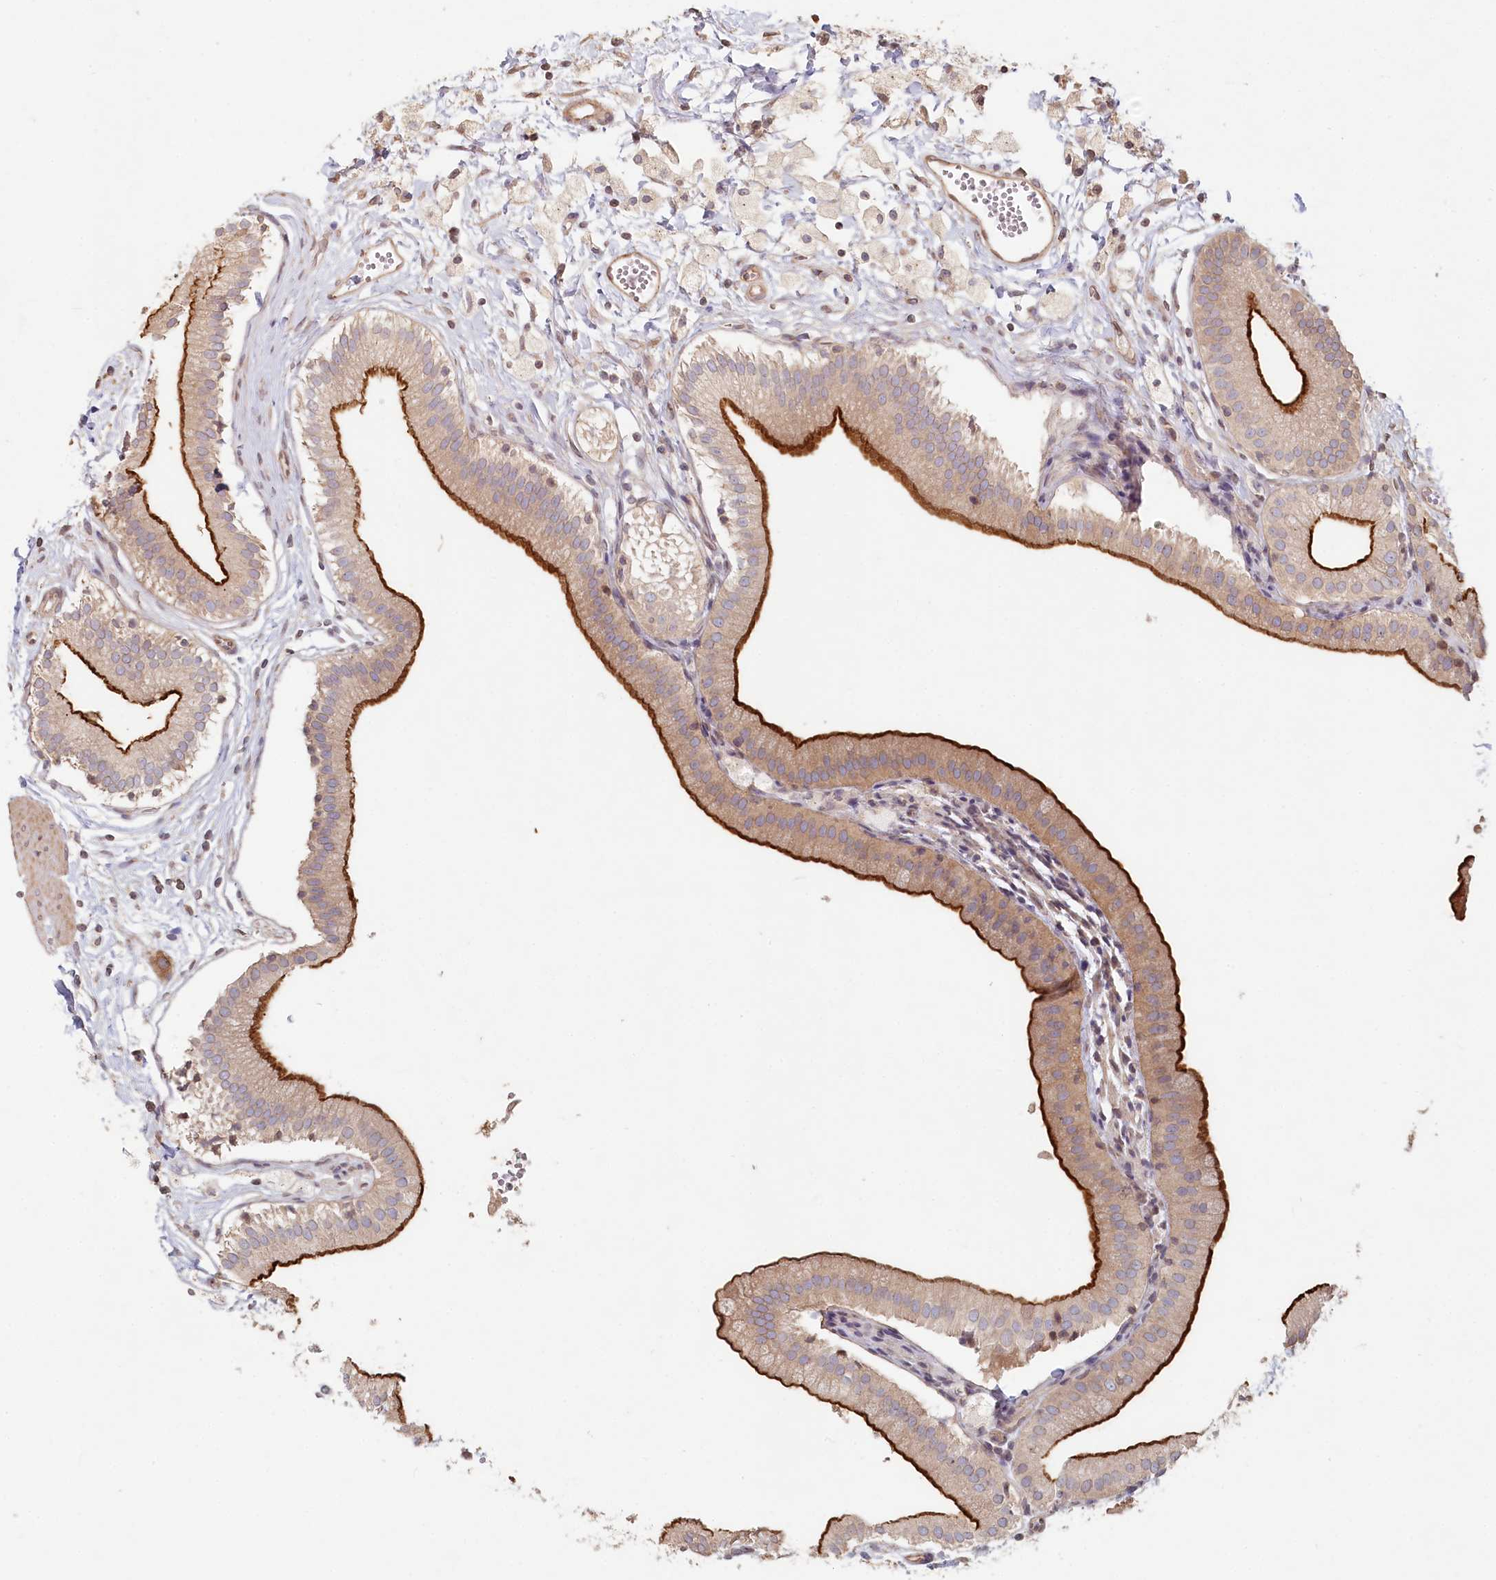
{"staining": {"intensity": "strong", "quantity": ">75%", "location": "cytoplasmic/membranous"}, "tissue": "gallbladder", "cell_type": "Glandular cells", "image_type": "normal", "snomed": [{"axis": "morphology", "description": "Normal tissue, NOS"}, {"axis": "topography", "description": "Gallbladder"}], "caption": "Immunohistochemical staining of normal human gallbladder reveals strong cytoplasmic/membranous protein expression in approximately >75% of glandular cells.", "gene": "TCHP", "patient": {"sex": "male", "age": 55}}